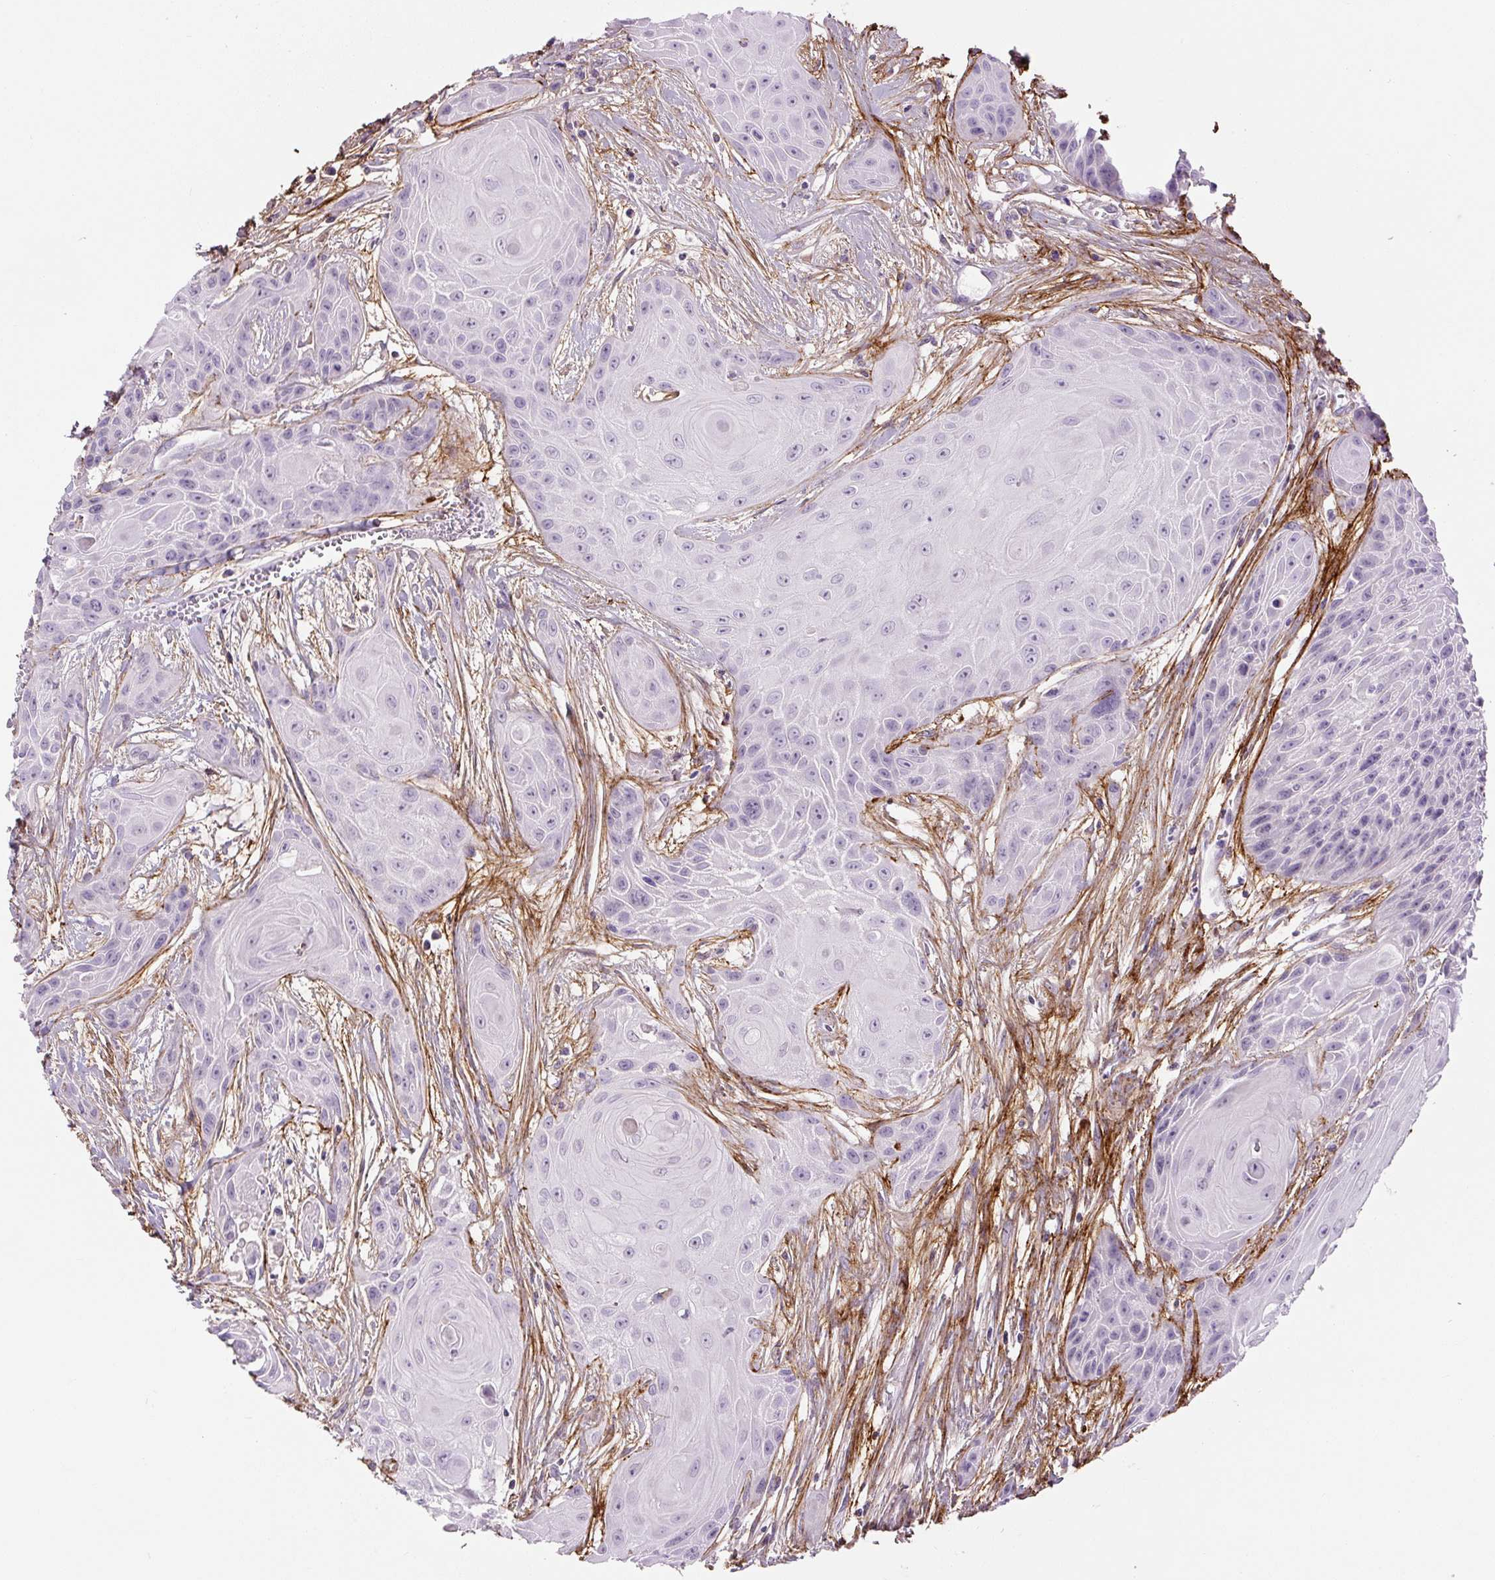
{"staining": {"intensity": "negative", "quantity": "none", "location": "none"}, "tissue": "head and neck cancer", "cell_type": "Tumor cells", "image_type": "cancer", "snomed": [{"axis": "morphology", "description": "Squamous cell carcinoma, NOS"}, {"axis": "topography", "description": "Head-Neck"}], "caption": "This is an immunohistochemistry histopathology image of human head and neck cancer (squamous cell carcinoma). There is no expression in tumor cells.", "gene": "FBN1", "patient": {"sex": "female", "age": 73}}